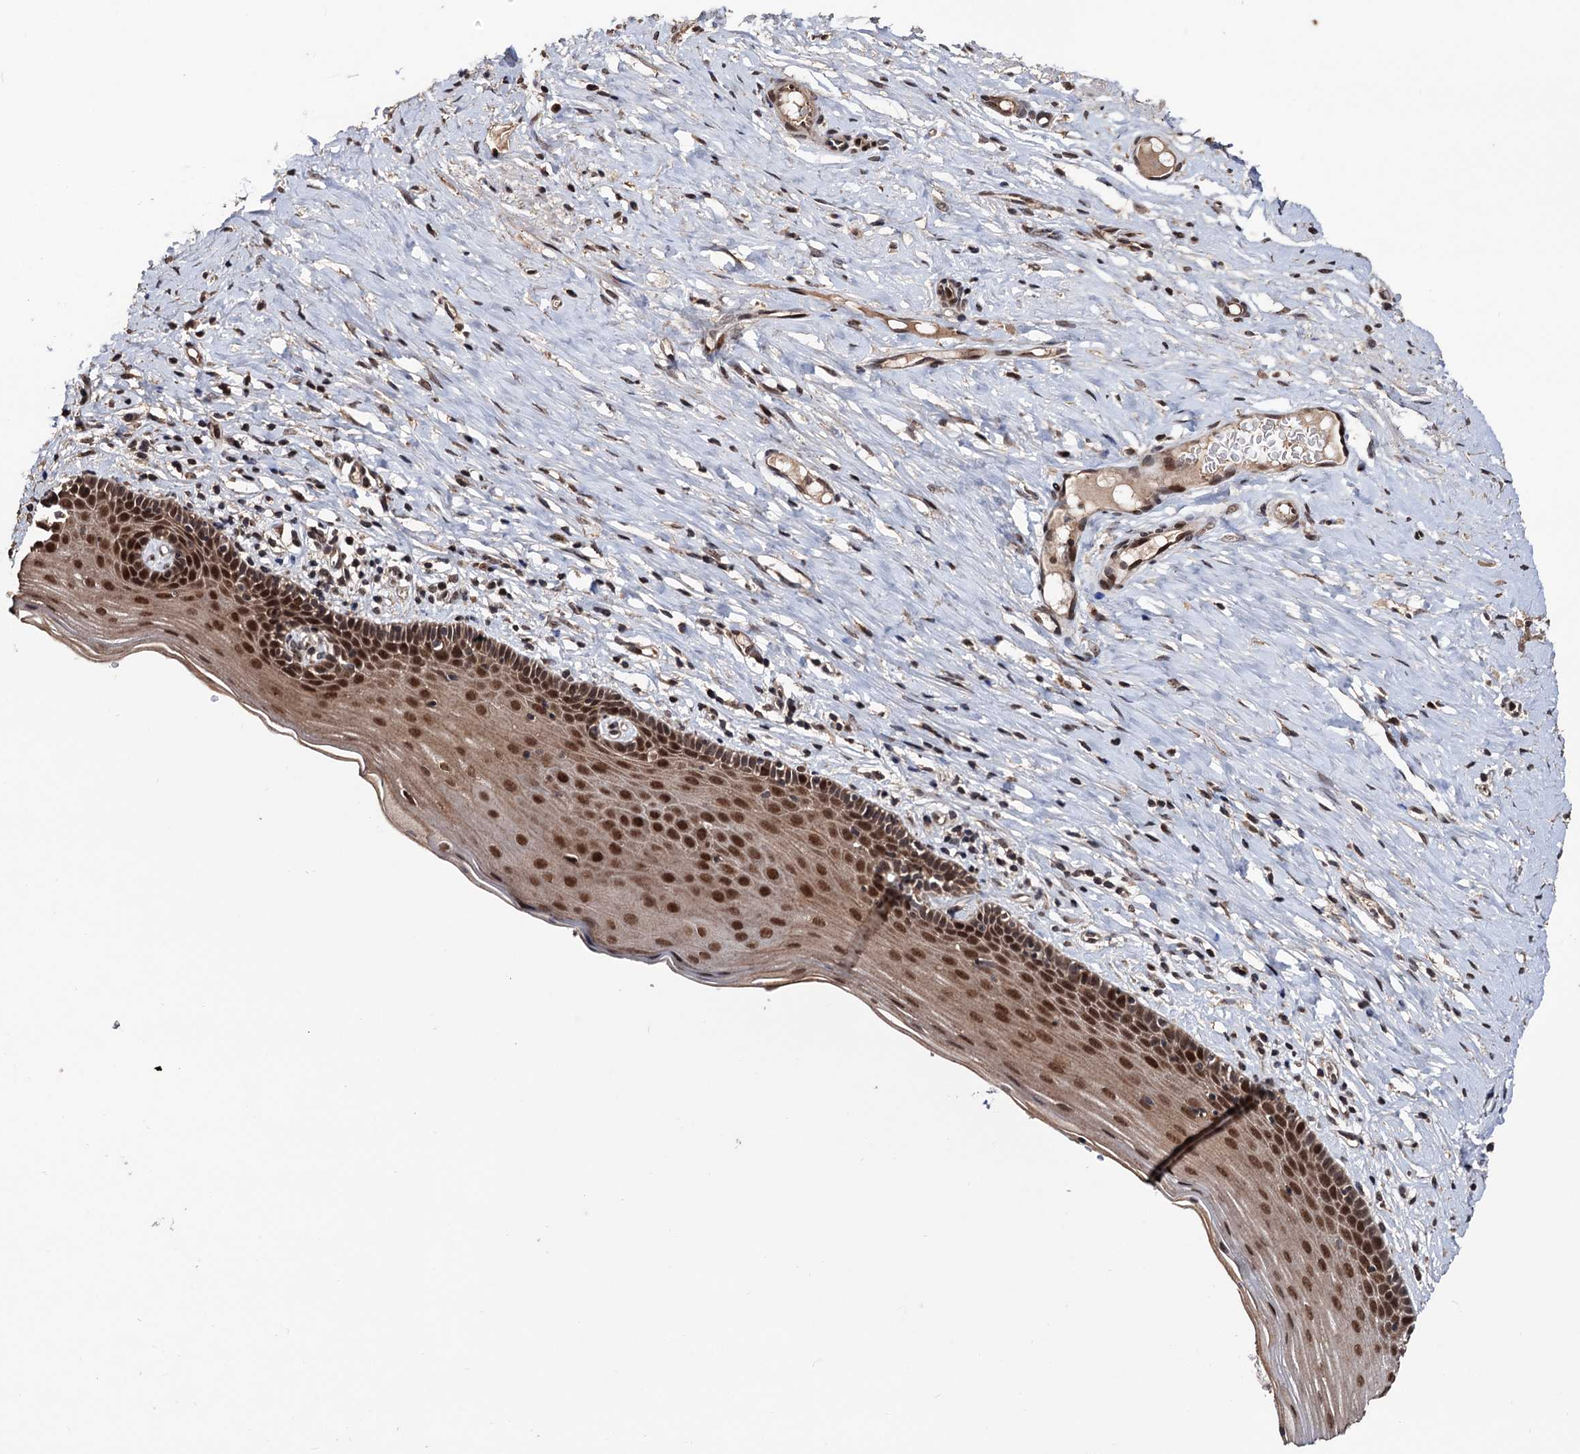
{"staining": {"intensity": "moderate", "quantity": ">75%", "location": "cytoplasmic/membranous,nuclear"}, "tissue": "cervix", "cell_type": "Glandular cells", "image_type": "normal", "snomed": [{"axis": "morphology", "description": "Normal tissue, NOS"}, {"axis": "topography", "description": "Cervix"}], "caption": "Protein expression analysis of normal cervix demonstrates moderate cytoplasmic/membranous,nuclear staining in about >75% of glandular cells. (Stains: DAB in brown, nuclei in blue, Microscopy: brightfield microscopy at high magnification).", "gene": "KLF5", "patient": {"sex": "female", "age": 42}}